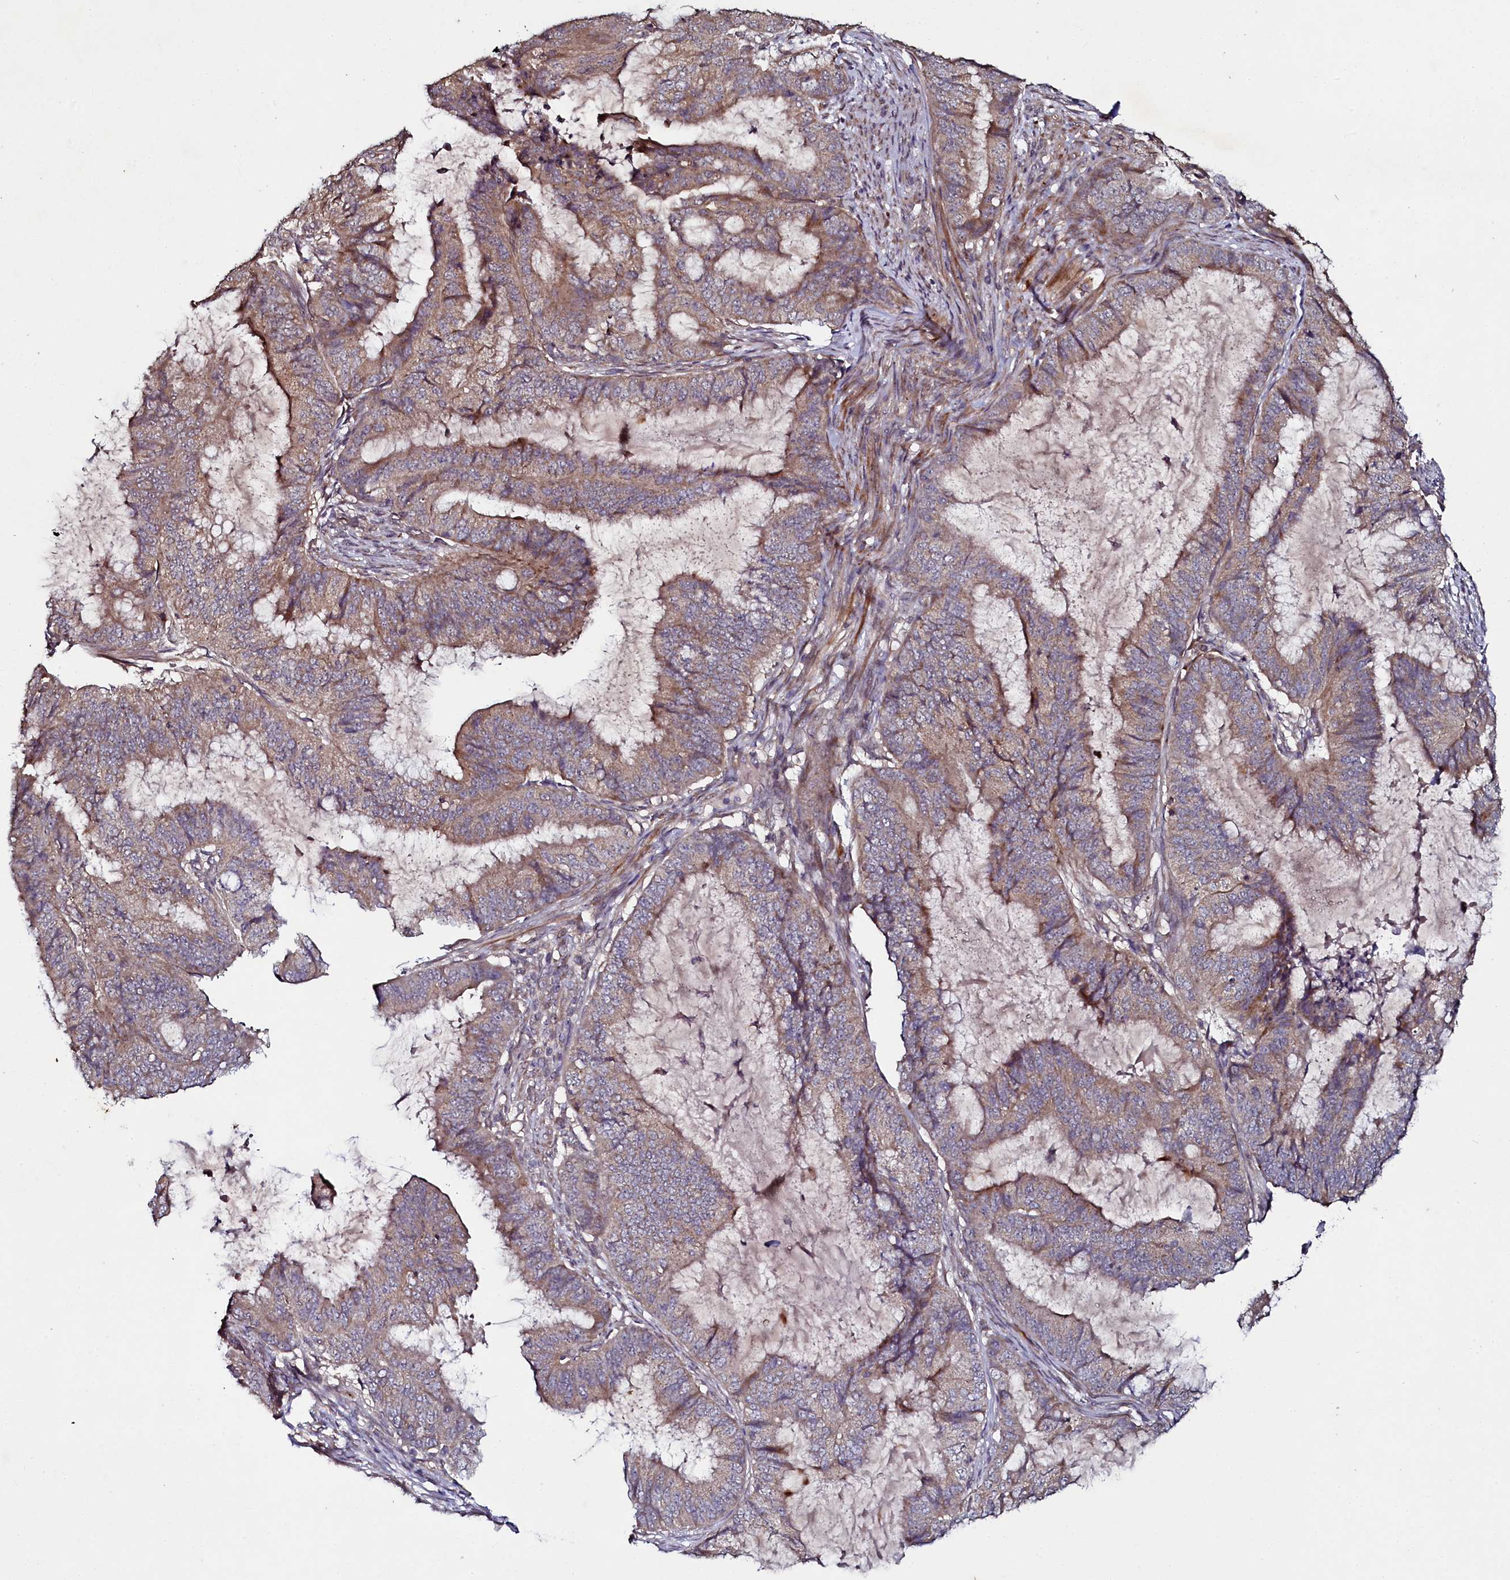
{"staining": {"intensity": "moderate", "quantity": ">75%", "location": "cytoplasmic/membranous"}, "tissue": "endometrial cancer", "cell_type": "Tumor cells", "image_type": "cancer", "snomed": [{"axis": "morphology", "description": "Adenocarcinoma, NOS"}, {"axis": "topography", "description": "Endometrium"}], "caption": "IHC of human endometrial adenocarcinoma reveals medium levels of moderate cytoplasmic/membranous expression in approximately >75% of tumor cells. The staining was performed using DAB (3,3'-diaminobenzidine), with brown indicating positive protein expression. Nuclei are stained blue with hematoxylin.", "gene": "SEC24C", "patient": {"sex": "female", "age": 81}}